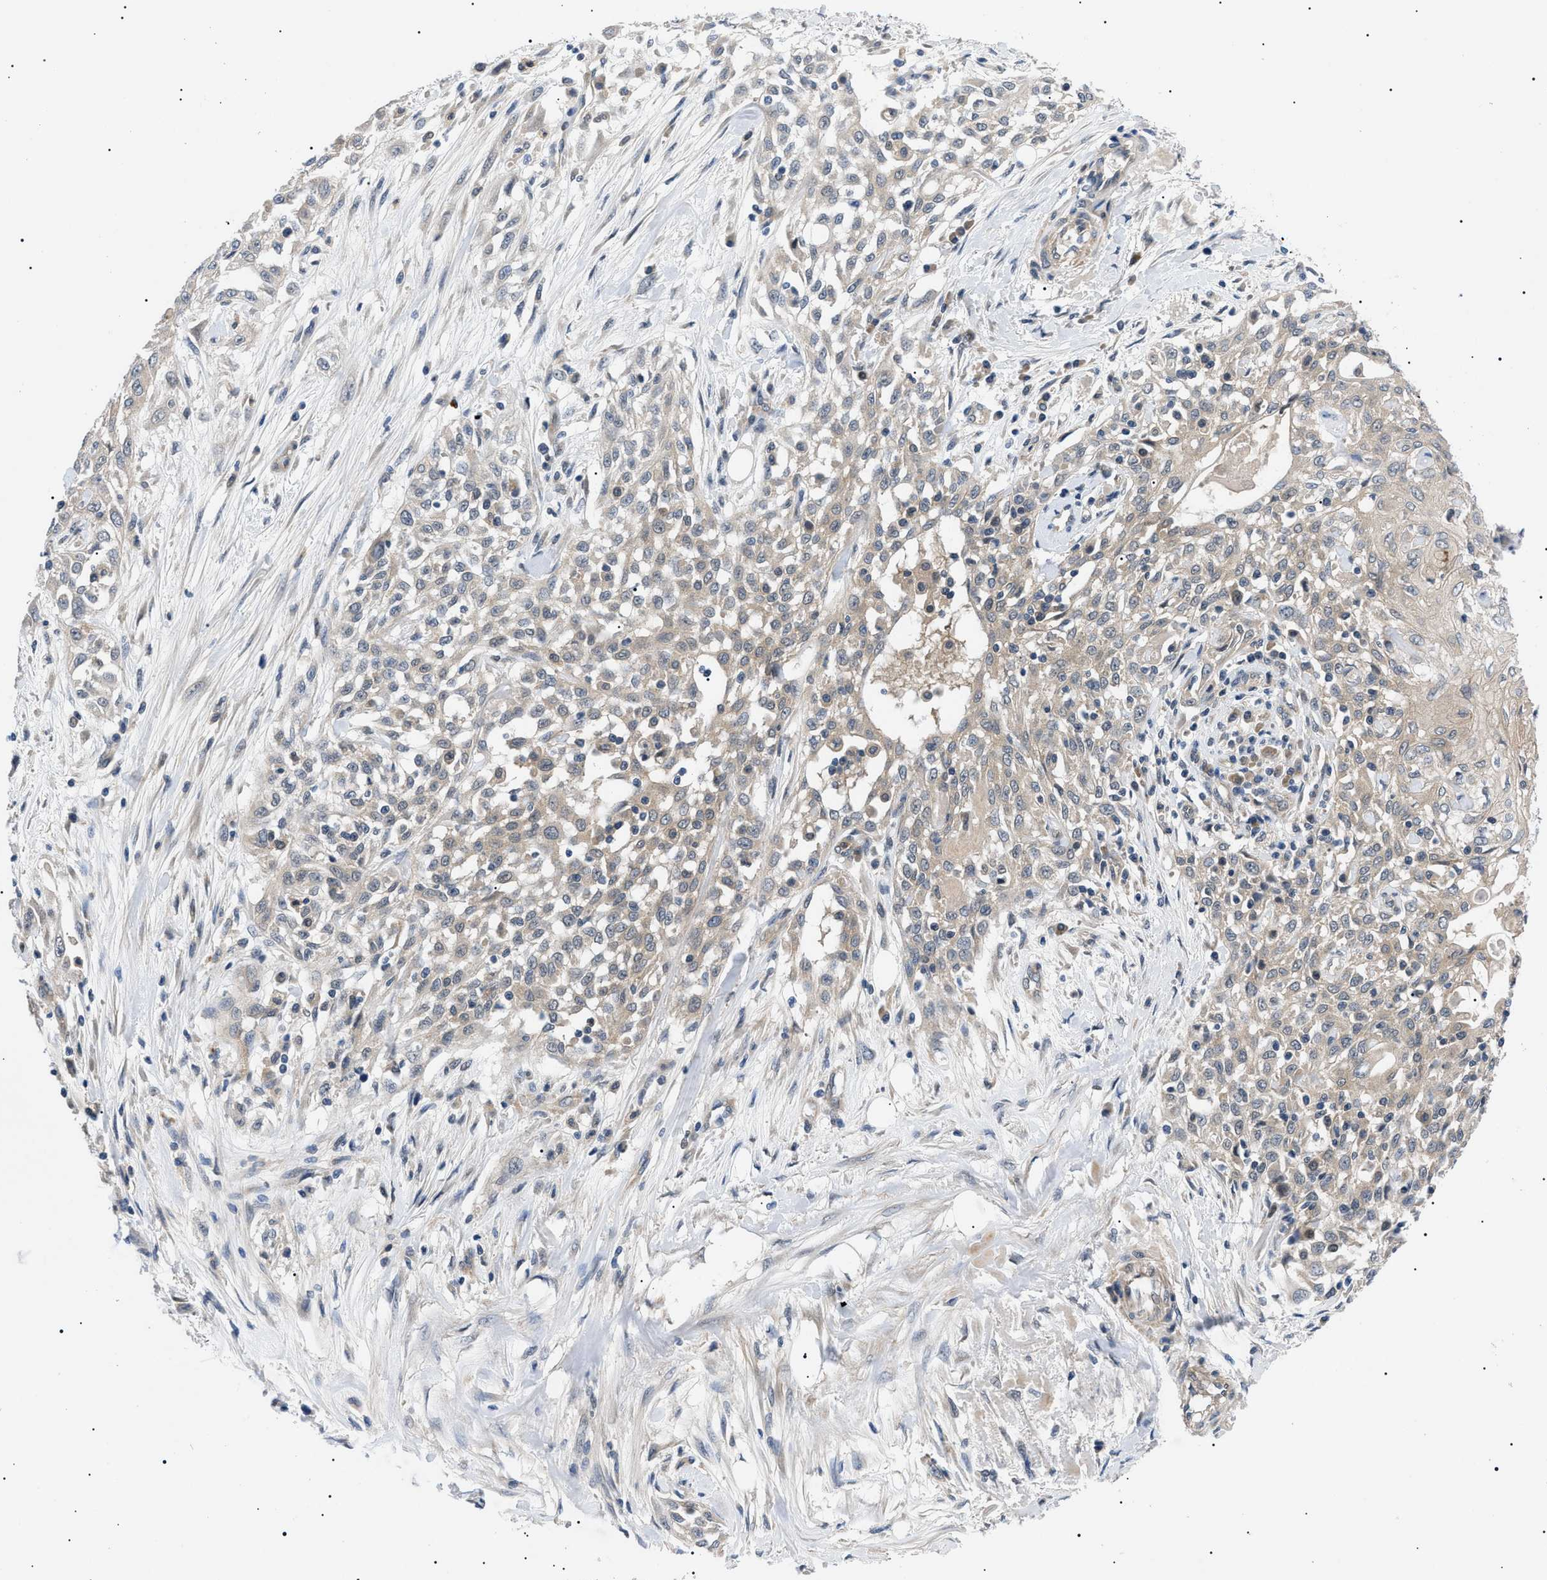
{"staining": {"intensity": "weak", "quantity": ">75%", "location": "cytoplasmic/membranous"}, "tissue": "skin cancer", "cell_type": "Tumor cells", "image_type": "cancer", "snomed": [{"axis": "morphology", "description": "Squamous cell carcinoma, NOS"}, {"axis": "morphology", "description": "Squamous cell carcinoma, metastatic, NOS"}, {"axis": "topography", "description": "Skin"}, {"axis": "topography", "description": "Lymph node"}], "caption": "DAB immunohistochemical staining of human metastatic squamous cell carcinoma (skin) demonstrates weak cytoplasmic/membranous protein staining in about >75% of tumor cells.", "gene": "RIPK1", "patient": {"sex": "male", "age": 75}}